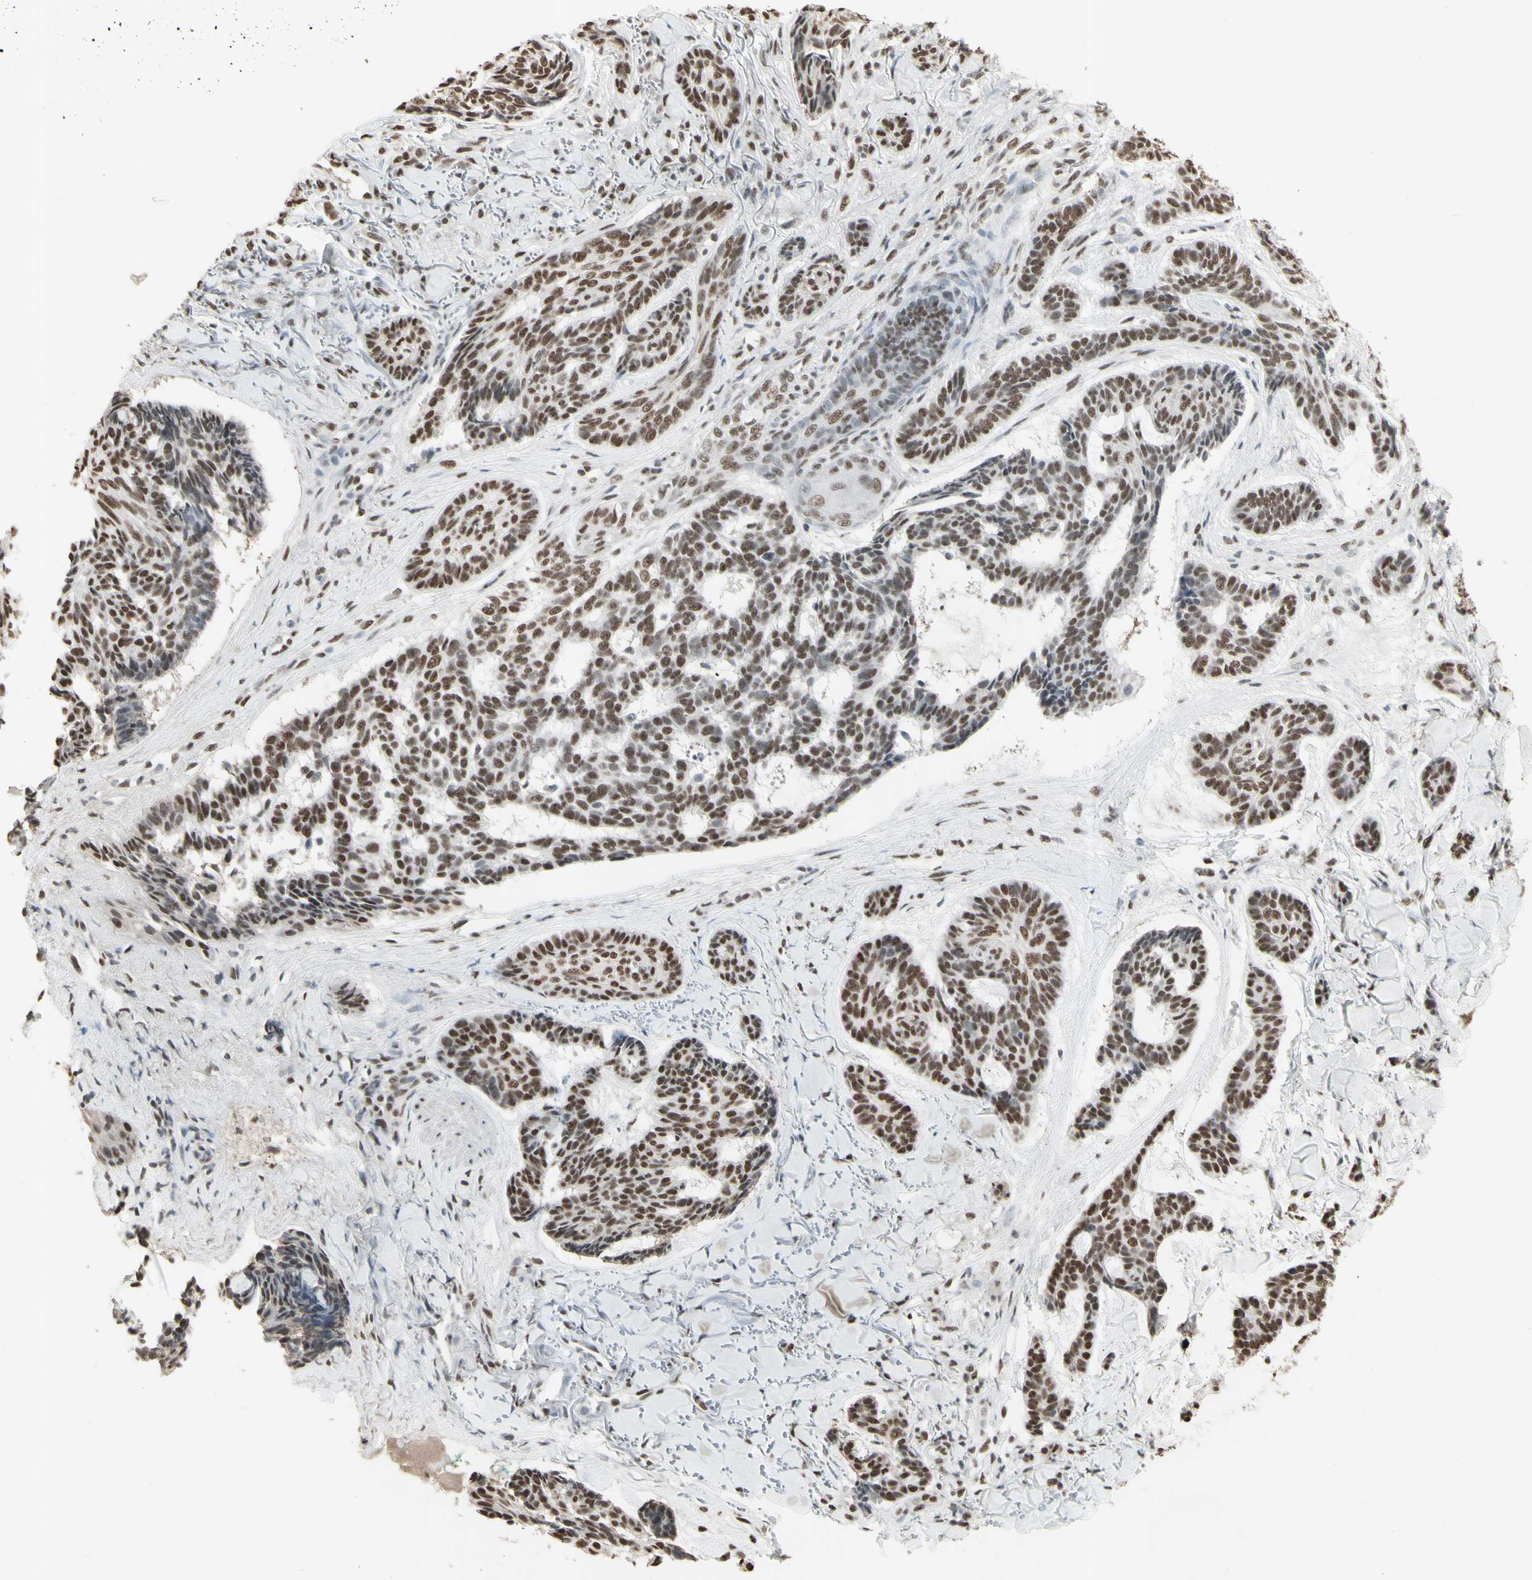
{"staining": {"intensity": "moderate", "quantity": ">75%", "location": "nuclear"}, "tissue": "skin cancer", "cell_type": "Tumor cells", "image_type": "cancer", "snomed": [{"axis": "morphology", "description": "Basal cell carcinoma"}, {"axis": "topography", "description": "Skin"}], "caption": "Skin cancer stained for a protein (brown) shows moderate nuclear positive positivity in approximately >75% of tumor cells.", "gene": "TRIM28", "patient": {"sex": "male", "age": 43}}